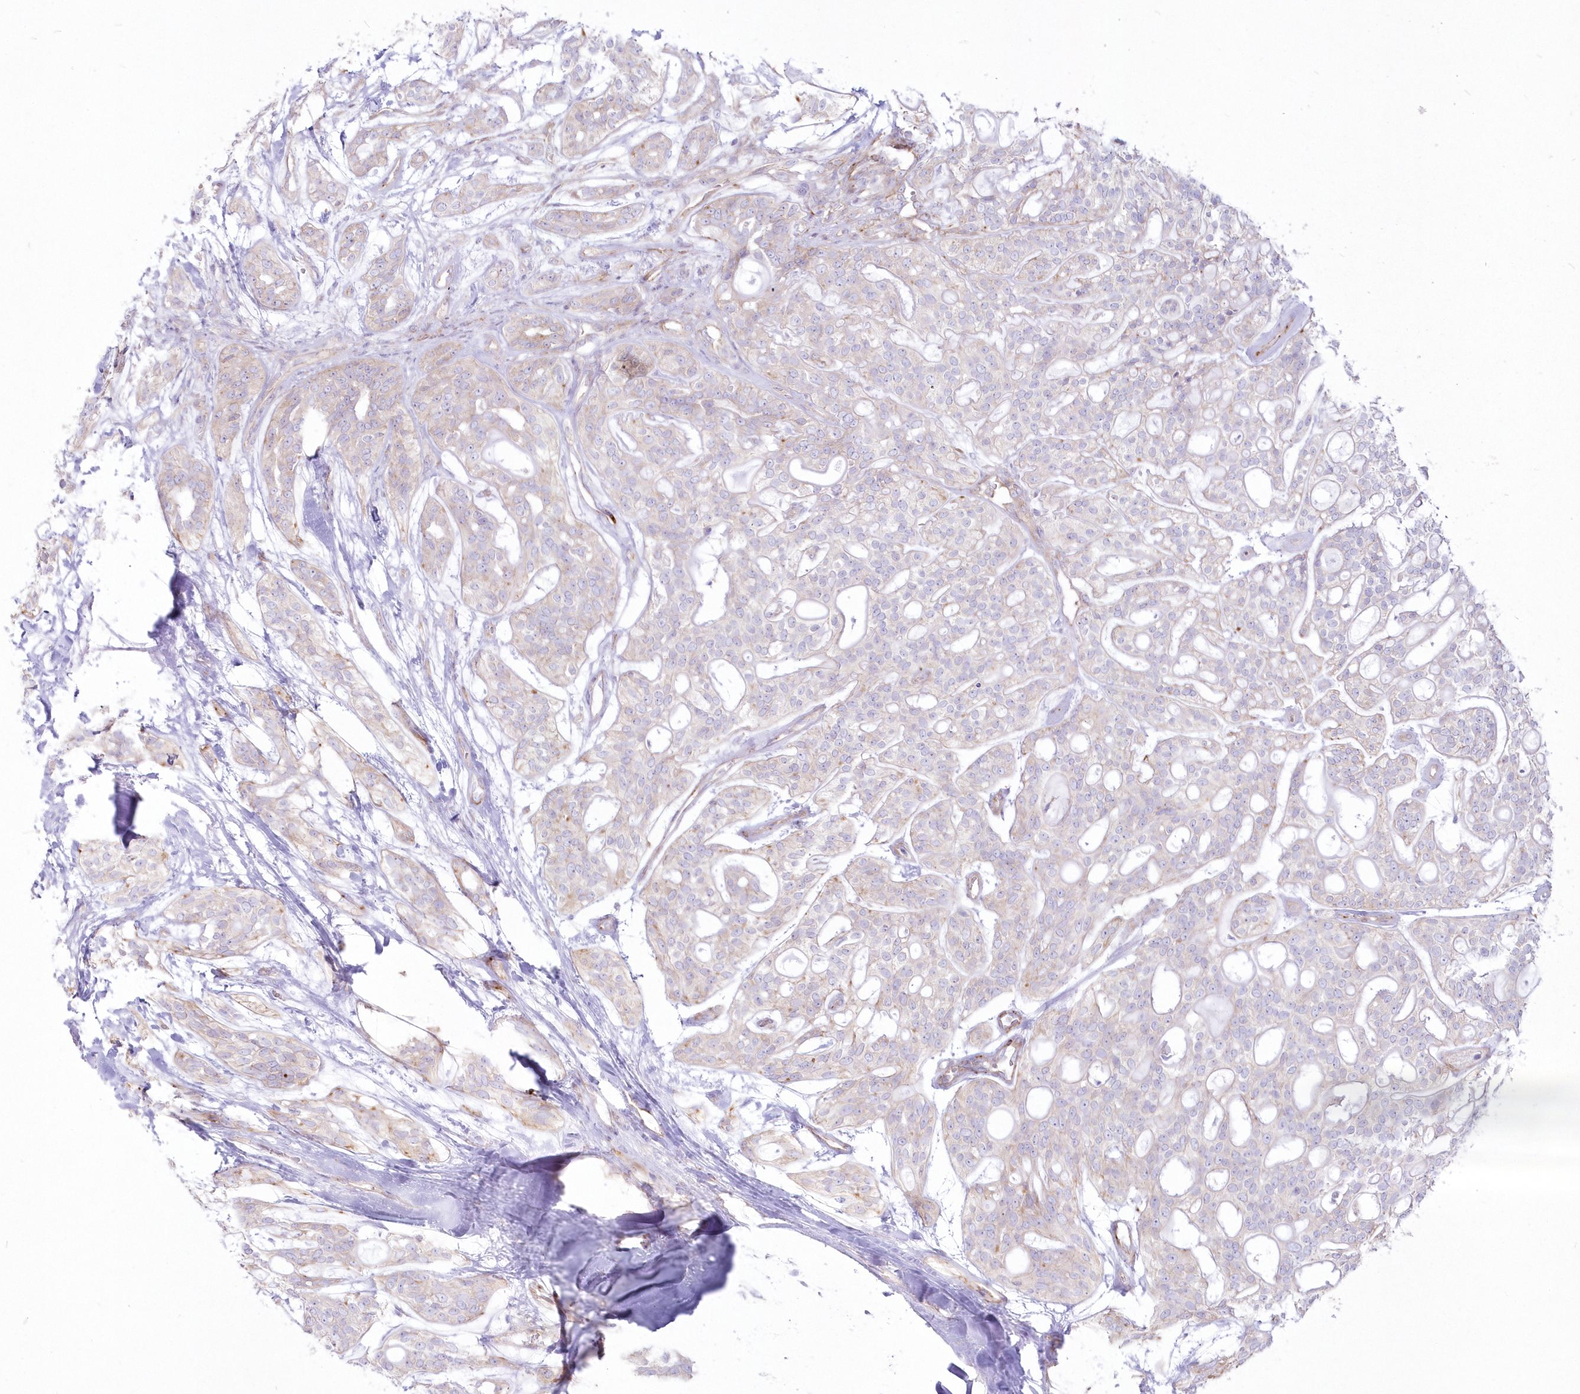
{"staining": {"intensity": "weak", "quantity": "25%-75%", "location": "cytoplasmic/membranous"}, "tissue": "head and neck cancer", "cell_type": "Tumor cells", "image_type": "cancer", "snomed": [{"axis": "morphology", "description": "Adenocarcinoma, NOS"}, {"axis": "topography", "description": "Head-Neck"}], "caption": "Head and neck cancer (adenocarcinoma) stained for a protein reveals weak cytoplasmic/membranous positivity in tumor cells.", "gene": "ZNF843", "patient": {"sex": "male", "age": 66}}